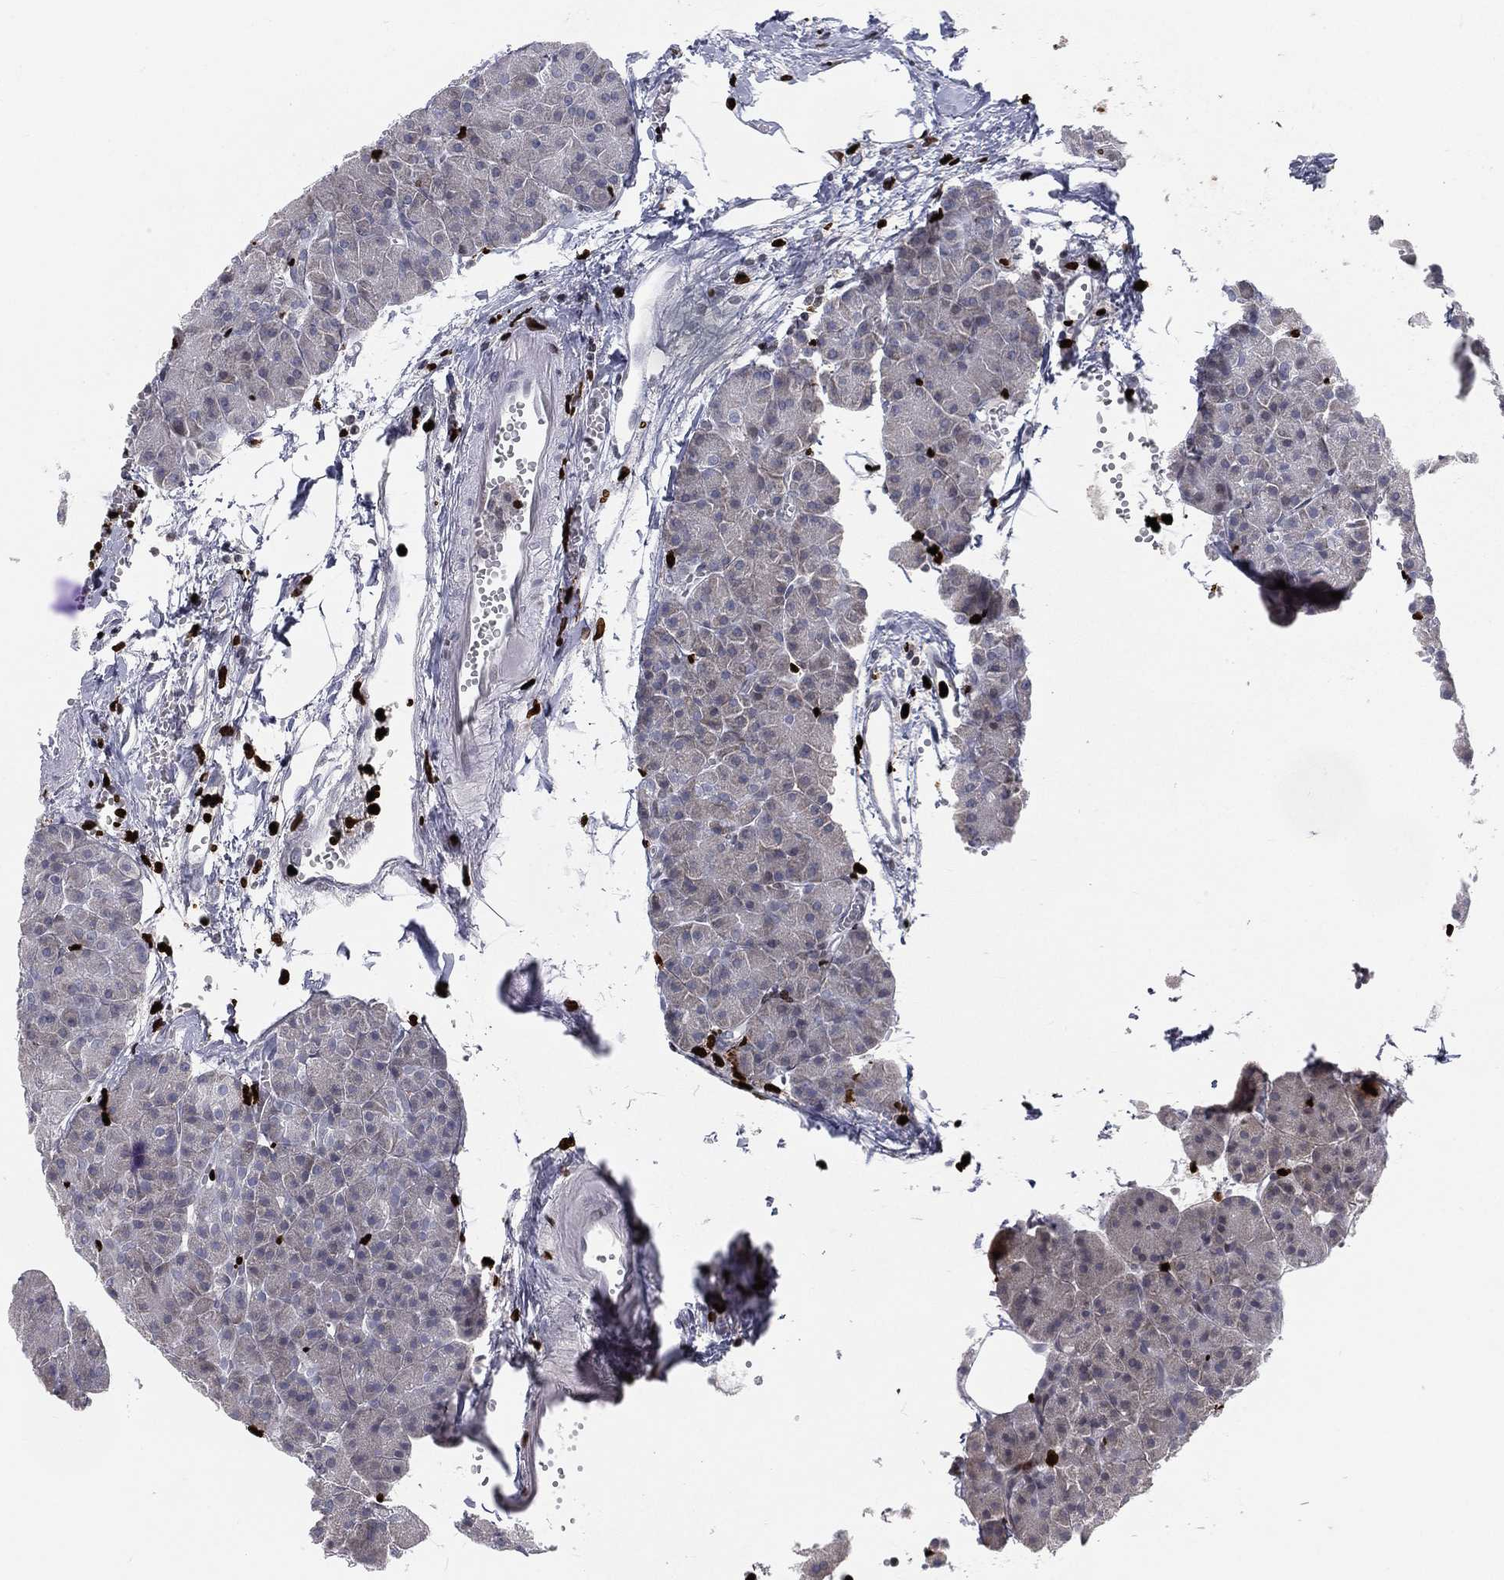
{"staining": {"intensity": "negative", "quantity": "none", "location": "none"}, "tissue": "pancreas", "cell_type": "Exocrine glandular cells", "image_type": "normal", "snomed": [{"axis": "morphology", "description": "Normal tissue, NOS"}, {"axis": "topography", "description": "Pancreas"}], "caption": "Human pancreas stained for a protein using IHC exhibits no expression in exocrine glandular cells.", "gene": "MNDA", "patient": {"sex": "male", "age": 61}}